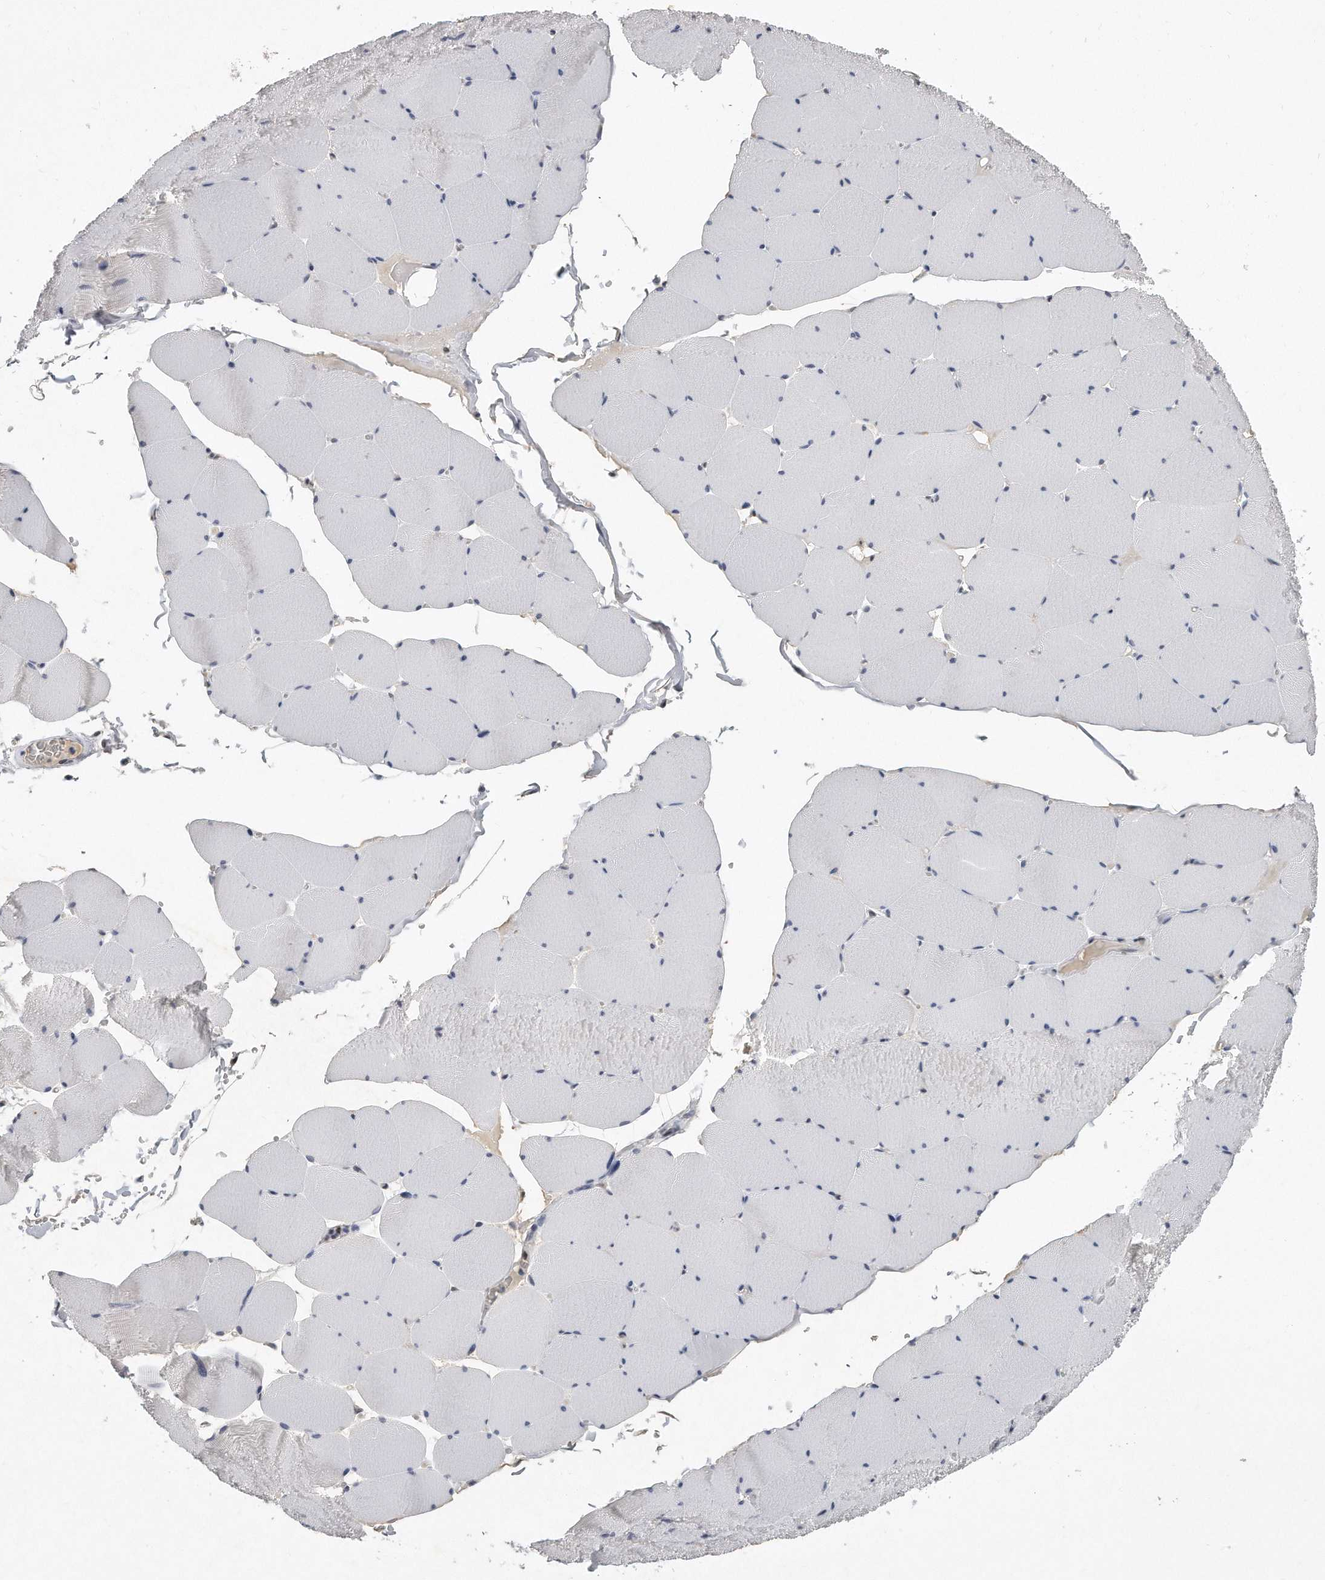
{"staining": {"intensity": "negative", "quantity": "none", "location": "none"}, "tissue": "skeletal muscle", "cell_type": "Myocytes", "image_type": "normal", "snomed": [{"axis": "morphology", "description": "Normal tissue, NOS"}, {"axis": "topography", "description": "Skeletal muscle"}, {"axis": "topography", "description": "Head-Neck"}], "caption": "Human skeletal muscle stained for a protein using IHC exhibits no staining in myocytes.", "gene": "CTBP2", "patient": {"sex": "male", "age": 66}}